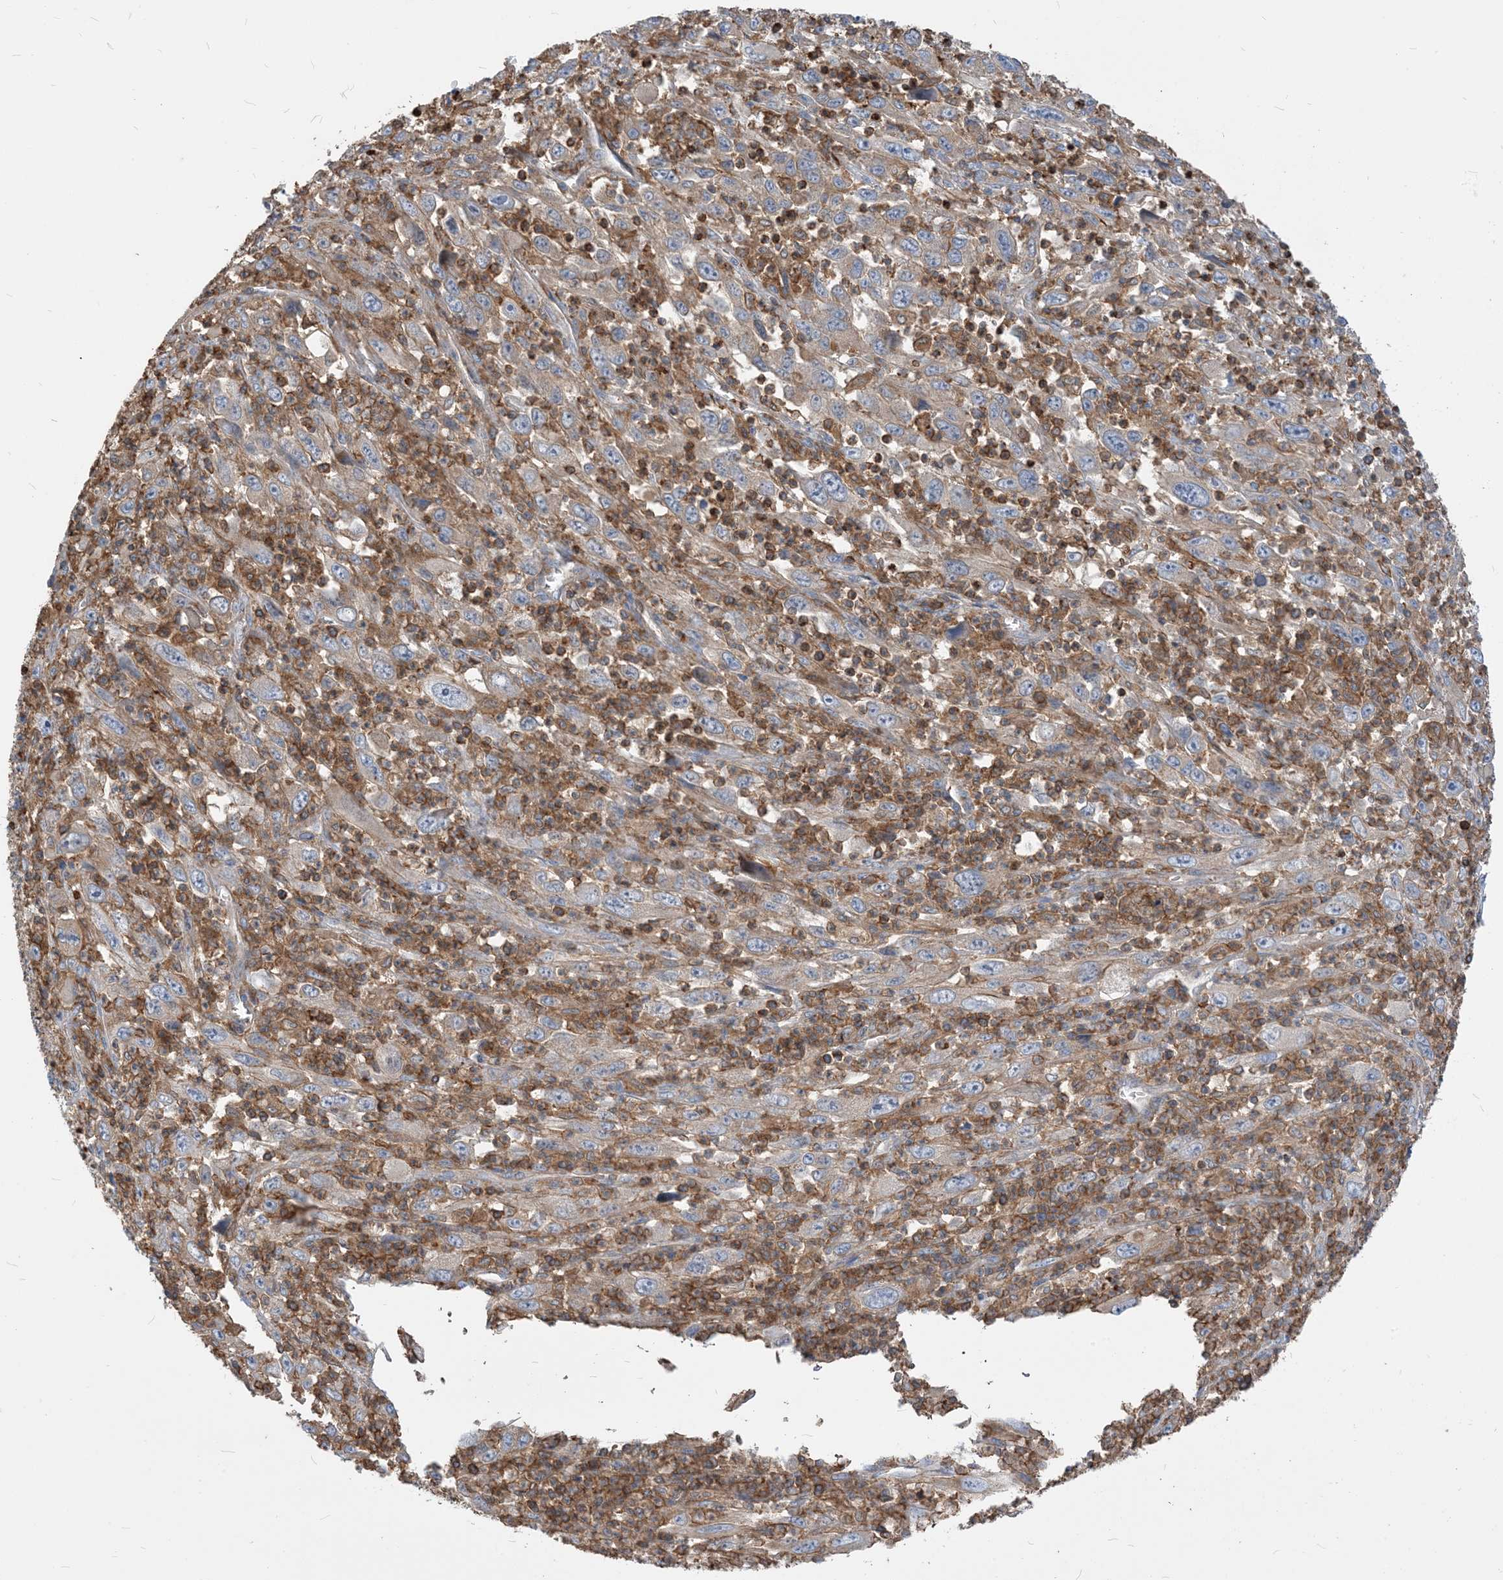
{"staining": {"intensity": "negative", "quantity": "none", "location": "none"}, "tissue": "melanoma", "cell_type": "Tumor cells", "image_type": "cancer", "snomed": [{"axis": "morphology", "description": "Malignant melanoma, Metastatic site"}, {"axis": "topography", "description": "Skin"}], "caption": "Histopathology image shows no significant protein expression in tumor cells of malignant melanoma (metastatic site).", "gene": "PARVG", "patient": {"sex": "female", "age": 56}}